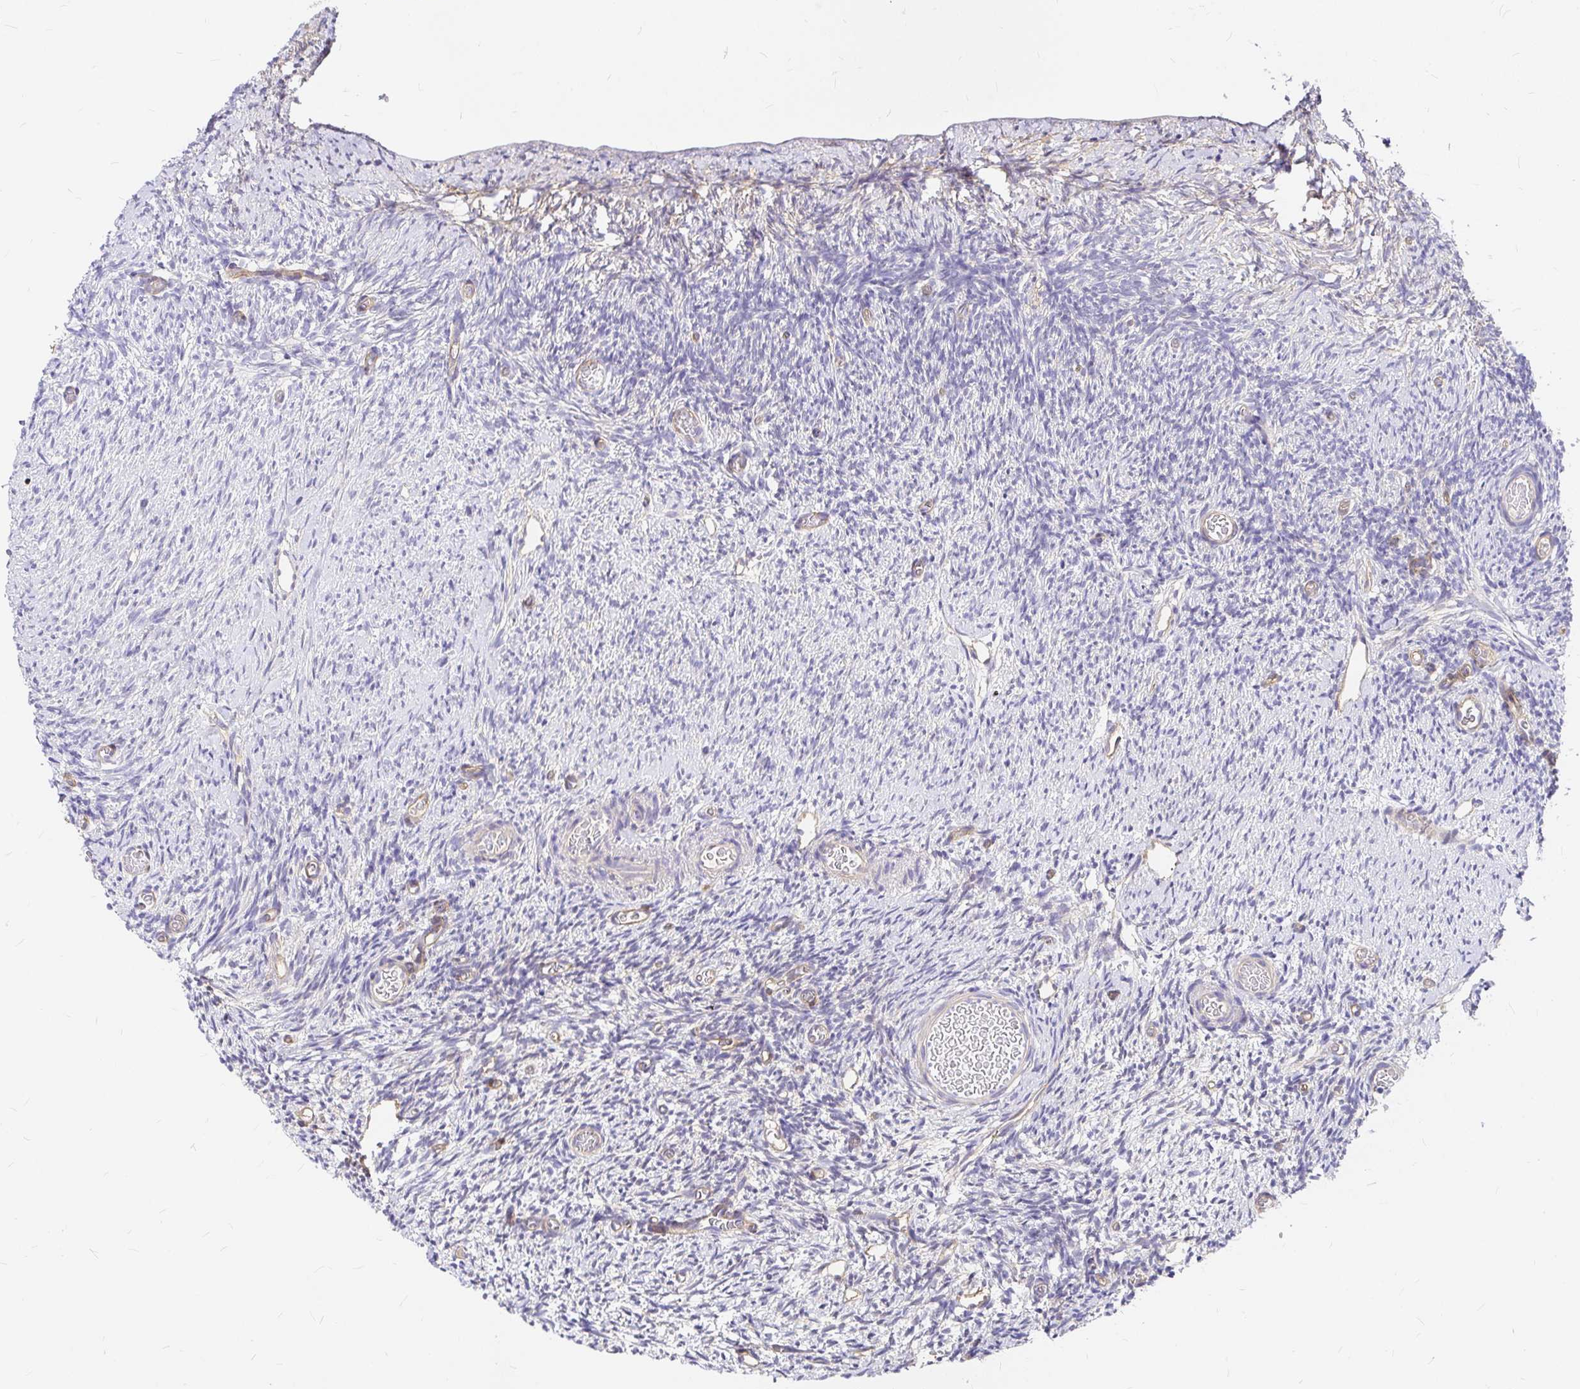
{"staining": {"intensity": "strong", "quantity": ">75%", "location": "cytoplasmic/membranous"}, "tissue": "ovary", "cell_type": "Follicle cells", "image_type": "normal", "snomed": [{"axis": "morphology", "description": "Normal tissue, NOS"}, {"axis": "topography", "description": "Ovary"}], "caption": "Immunohistochemical staining of benign human ovary displays strong cytoplasmic/membranous protein positivity in approximately >75% of follicle cells. Immunohistochemistry stains the protein in brown and the nuclei are stained blue.", "gene": "MYO1B", "patient": {"sex": "female", "age": 39}}